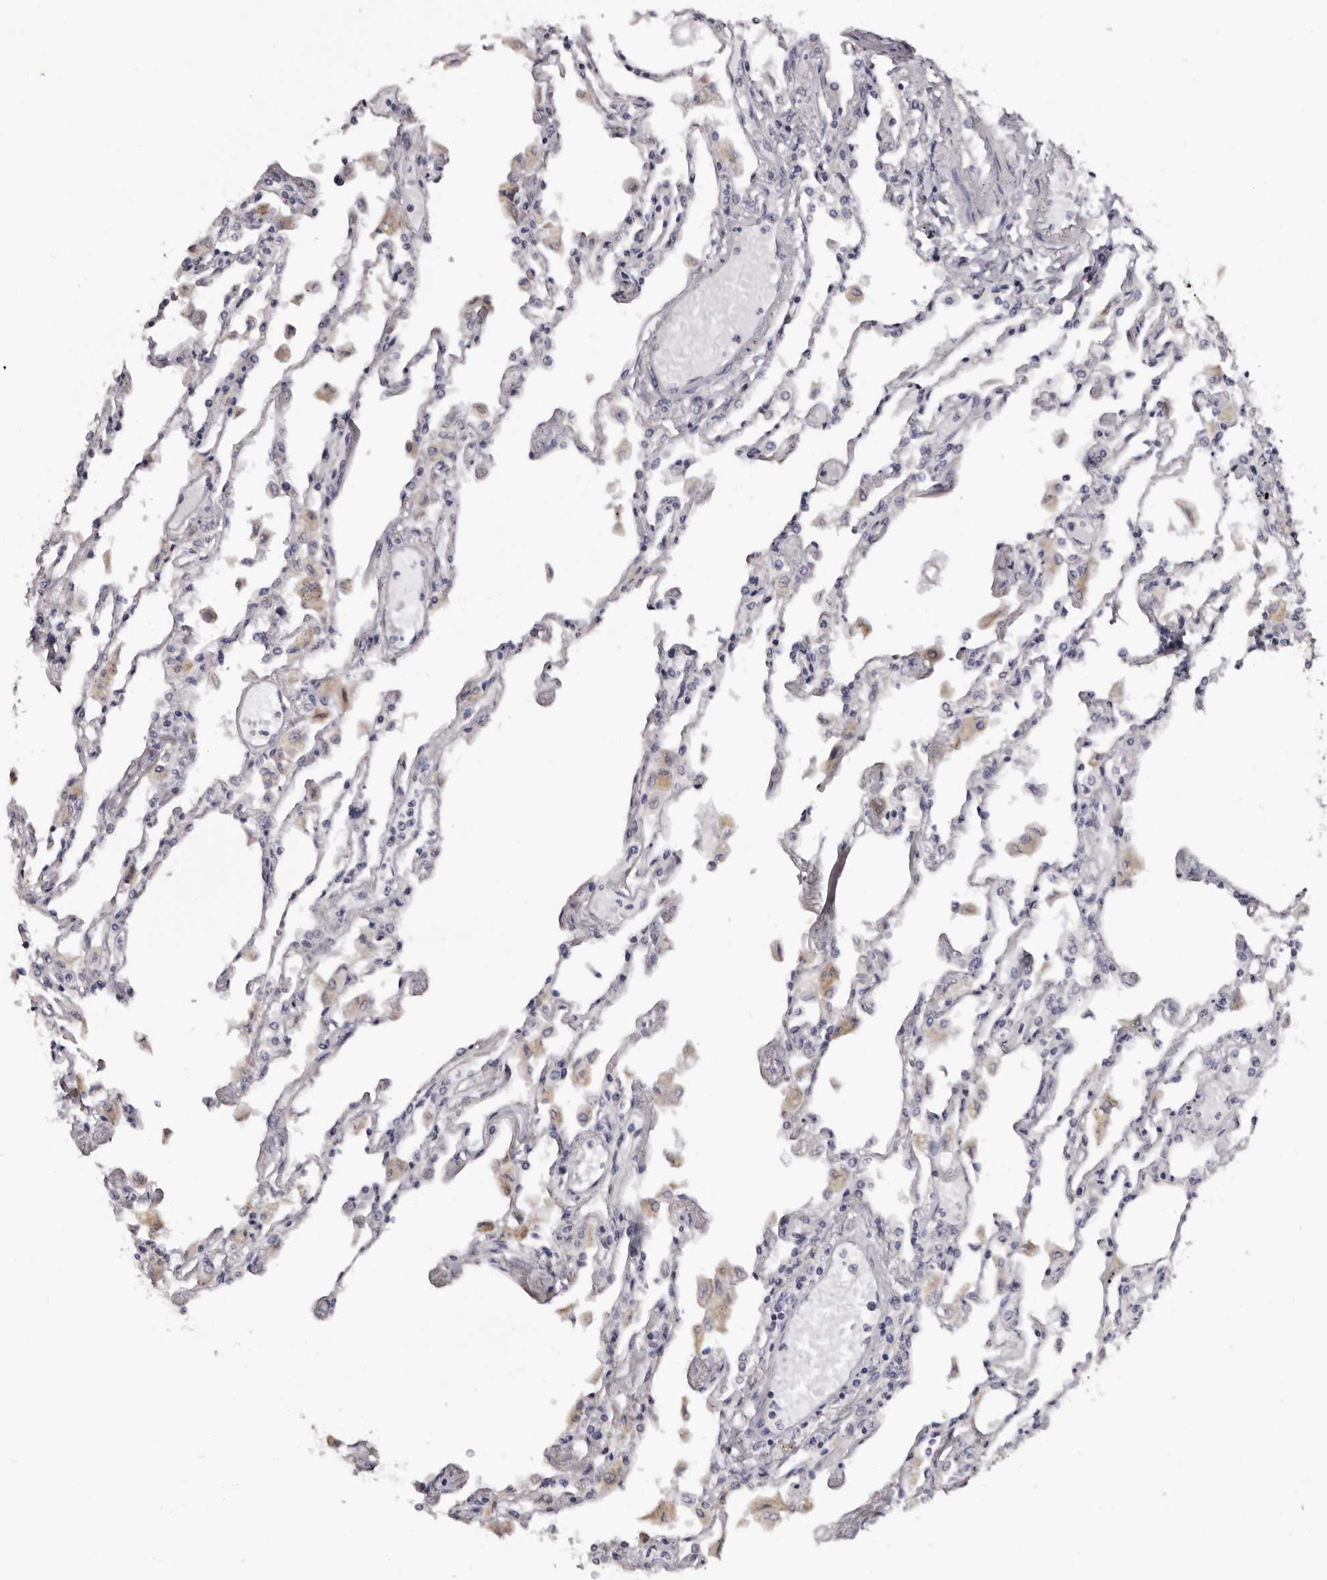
{"staining": {"intensity": "negative", "quantity": "none", "location": "none"}, "tissue": "lung", "cell_type": "Alveolar cells", "image_type": "normal", "snomed": [{"axis": "morphology", "description": "Normal tissue, NOS"}, {"axis": "topography", "description": "Bronchus"}, {"axis": "topography", "description": "Lung"}], "caption": "This histopathology image is of unremarkable lung stained with immunohistochemistry to label a protein in brown with the nuclei are counter-stained blue. There is no expression in alveolar cells.", "gene": "CASQ1", "patient": {"sex": "female", "age": 49}}